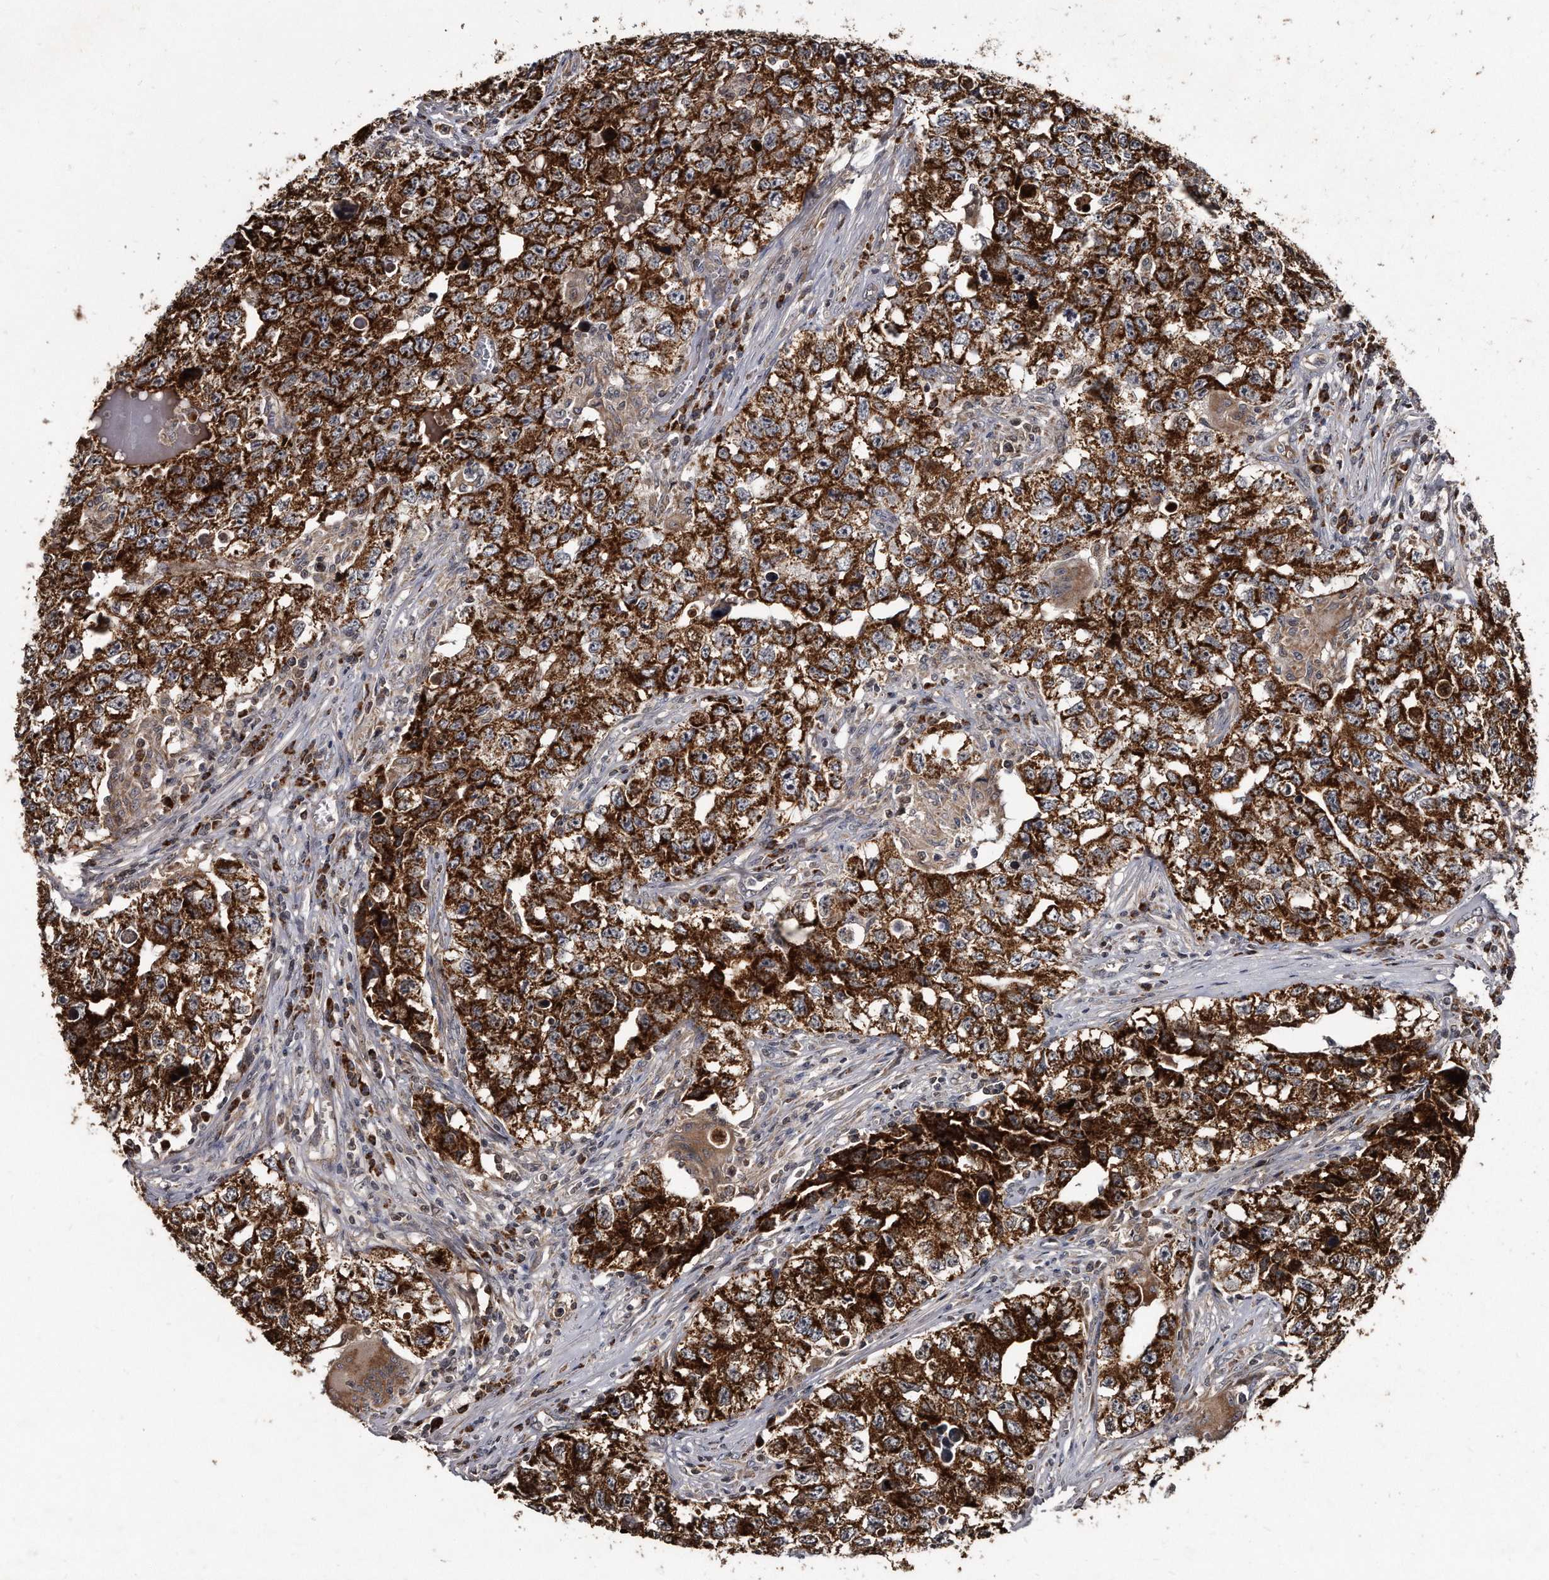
{"staining": {"intensity": "strong", "quantity": ">75%", "location": "cytoplasmic/membranous"}, "tissue": "testis cancer", "cell_type": "Tumor cells", "image_type": "cancer", "snomed": [{"axis": "morphology", "description": "Seminoma, NOS"}, {"axis": "morphology", "description": "Carcinoma, Embryonal, NOS"}, {"axis": "topography", "description": "Testis"}], "caption": "Human testis embryonal carcinoma stained with a protein marker shows strong staining in tumor cells.", "gene": "FAM136A", "patient": {"sex": "male", "age": 43}}